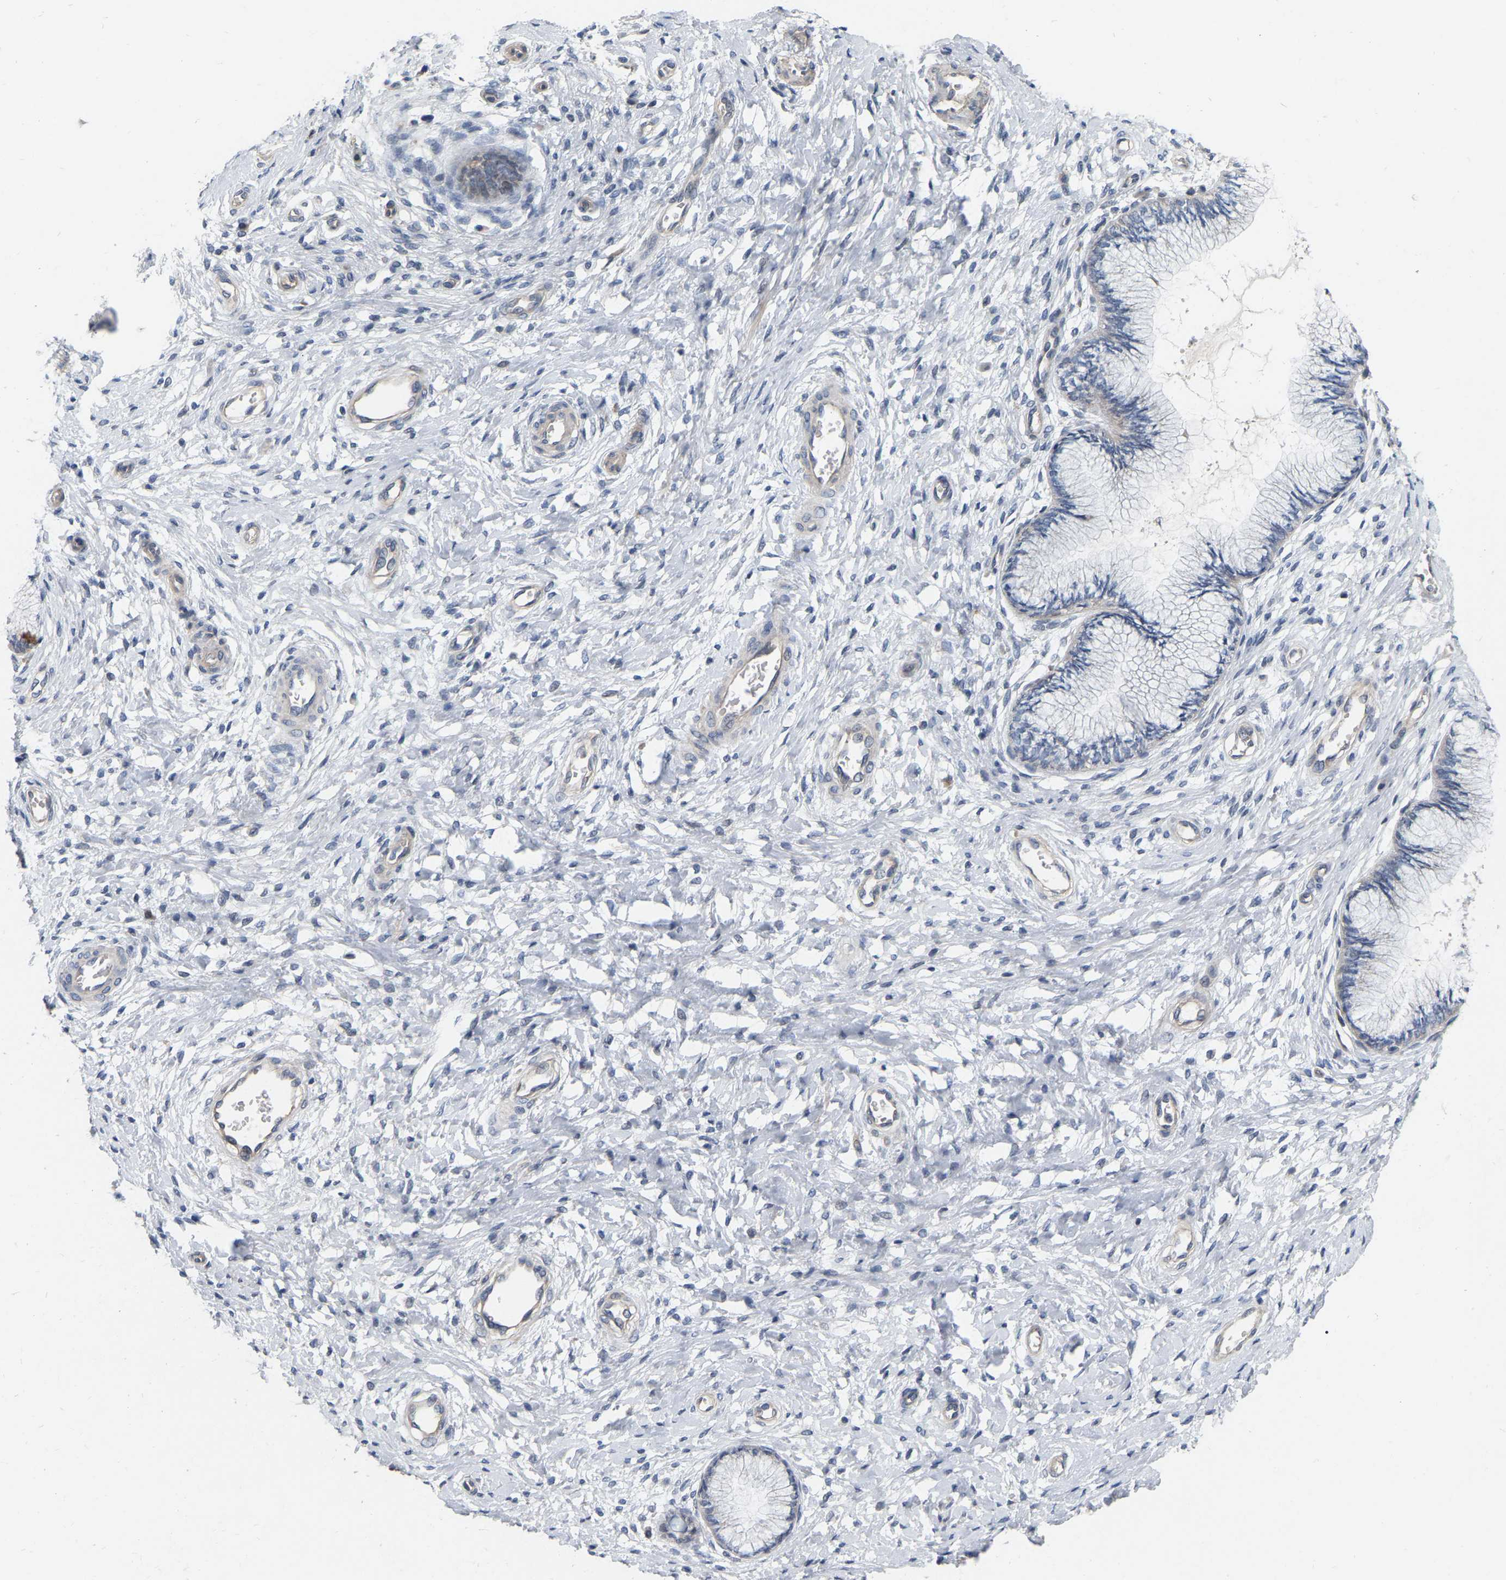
{"staining": {"intensity": "negative", "quantity": "none", "location": "none"}, "tissue": "cervix", "cell_type": "Glandular cells", "image_type": "normal", "snomed": [{"axis": "morphology", "description": "Normal tissue, NOS"}, {"axis": "topography", "description": "Cervix"}], "caption": "The histopathology image demonstrates no significant staining in glandular cells of cervix.", "gene": "SSH1", "patient": {"sex": "female", "age": 55}}